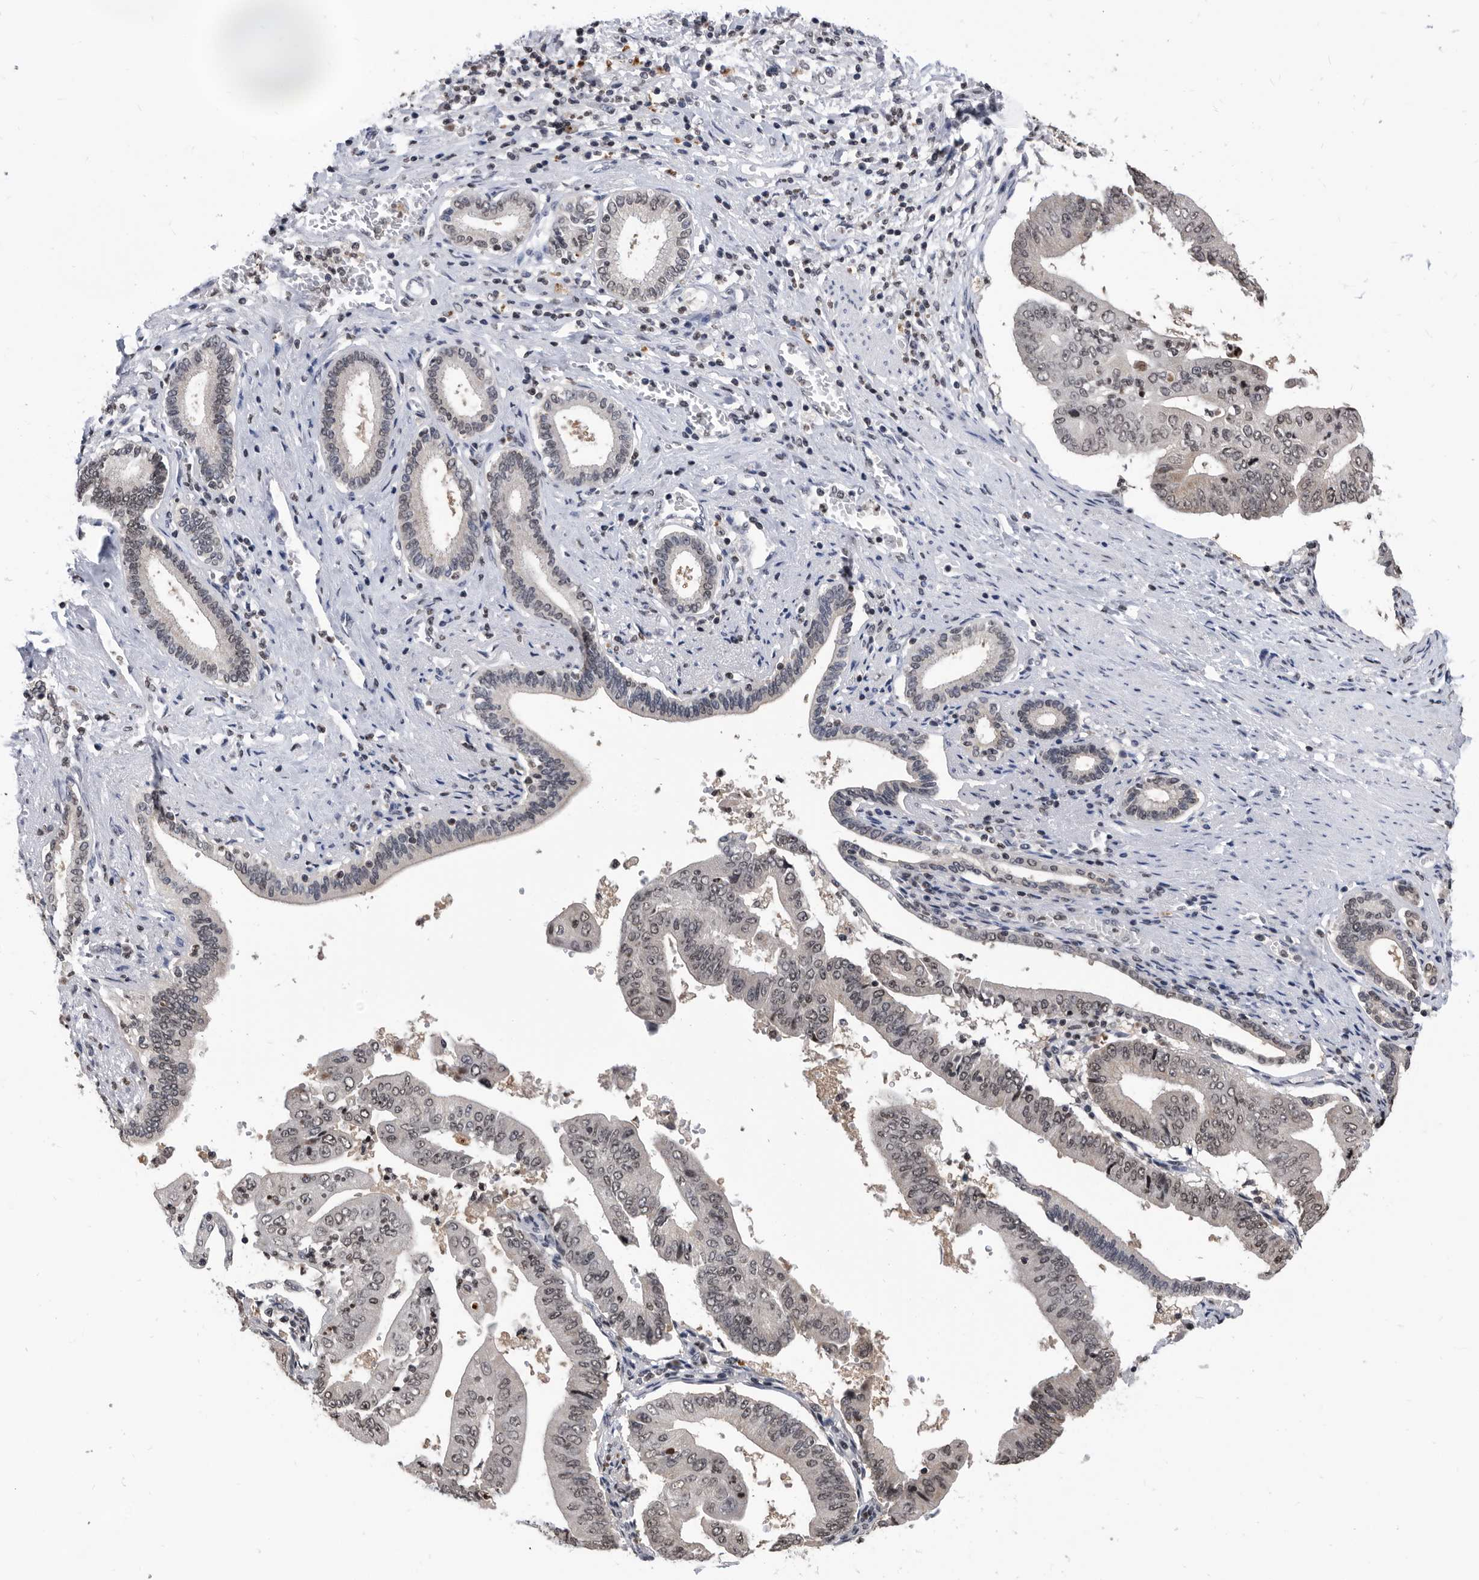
{"staining": {"intensity": "weak", "quantity": ">75%", "location": "nuclear"}, "tissue": "pancreatic cancer", "cell_type": "Tumor cells", "image_type": "cancer", "snomed": [{"axis": "morphology", "description": "Adenocarcinoma, NOS"}, {"axis": "topography", "description": "Pancreas"}], "caption": "A micrograph of human pancreatic cancer (adenocarcinoma) stained for a protein shows weak nuclear brown staining in tumor cells. (brown staining indicates protein expression, while blue staining denotes nuclei).", "gene": "TSTD1", "patient": {"sex": "female", "age": 77}}